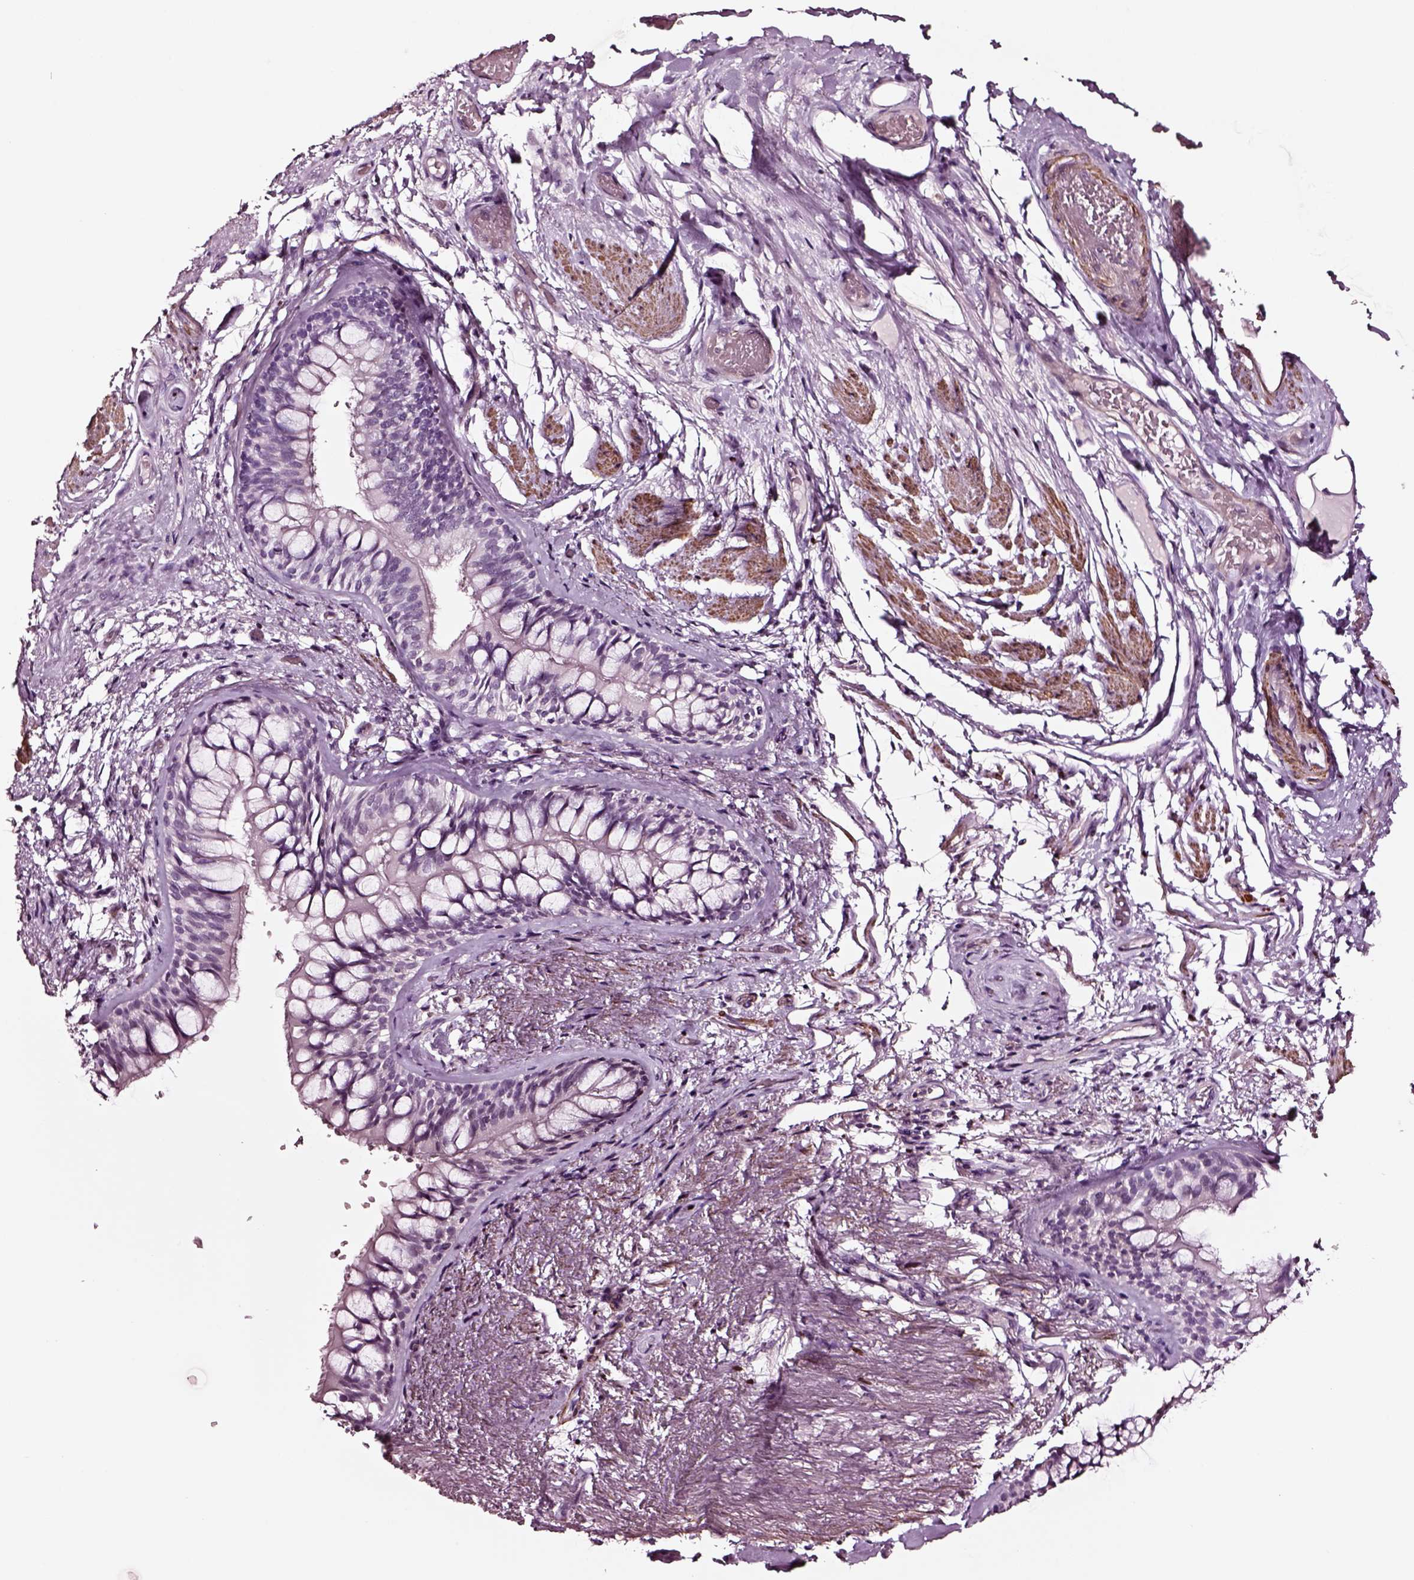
{"staining": {"intensity": "negative", "quantity": "none", "location": "none"}, "tissue": "adipose tissue", "cell_type": "Adipocytes", "image_type": "normal", "snomed": [{"axis": "morphology", "description": "Normal tissue, NOS"}, {"axis": "topography", "description": "Cartilage tissue"}, {"axis": "topography", "description": "Bronchus"}], "caption": "The micrograph shows no staining of adipocytes in normal adipose tissue.", "gene": "SOX10", "patient": {"sex": "male", "age": 64}}